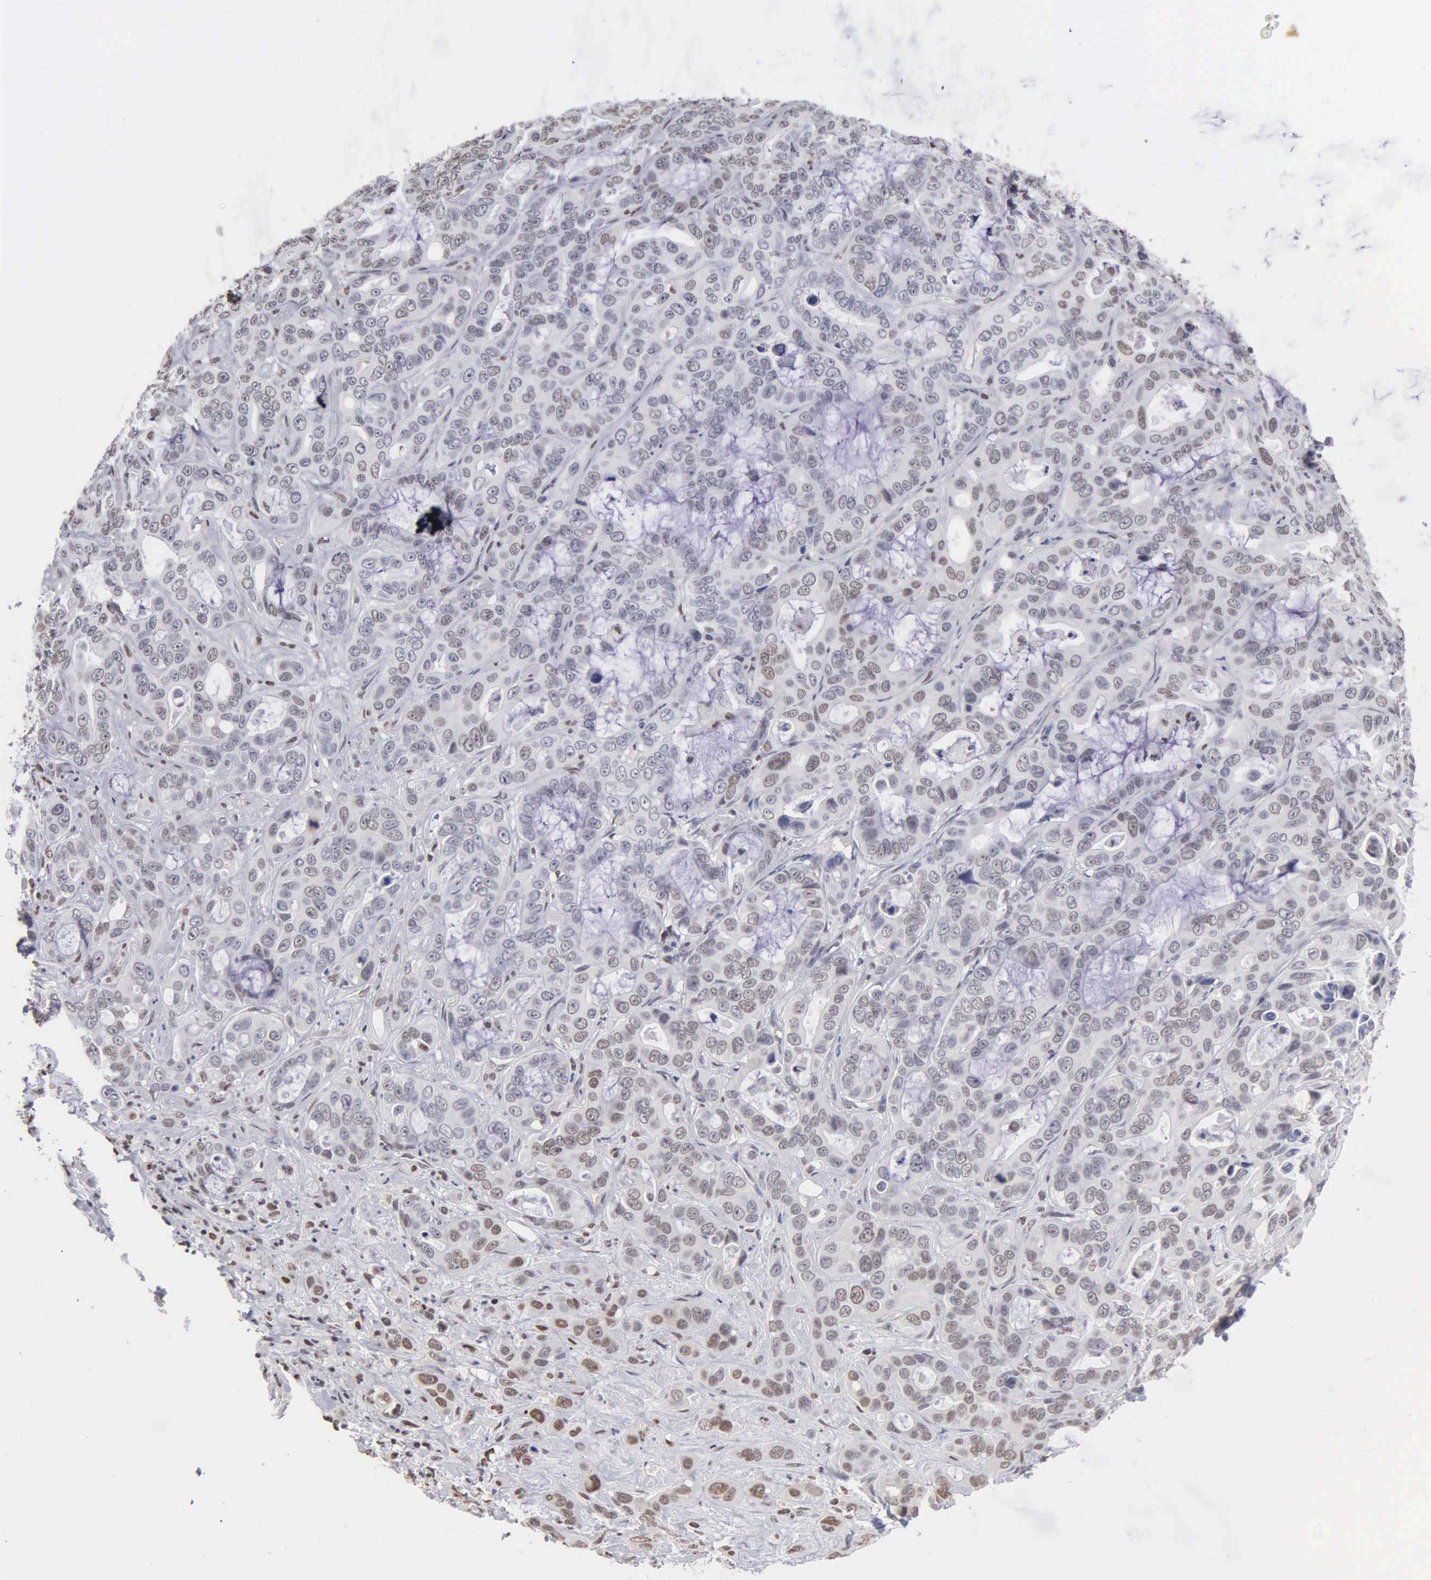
{"staining": {"intensity": "negative", "quantity": "none", "location": "none"}, "tissue": "liver cancer", "cell_type": "Tumor cells", "image_type": "cancer", "snomed": [{"axis": "morphology", "description": "Cholangiocarcinoma"}, {"axis": "topography", "description": "Liver"}], "caption": "The histopathology image demonstrates no significant expression in tumor cells of liver cancer (cholangiocarcinoma).", "gene": "CCNG1", "patient": {"sex": "female", "age": 79}}